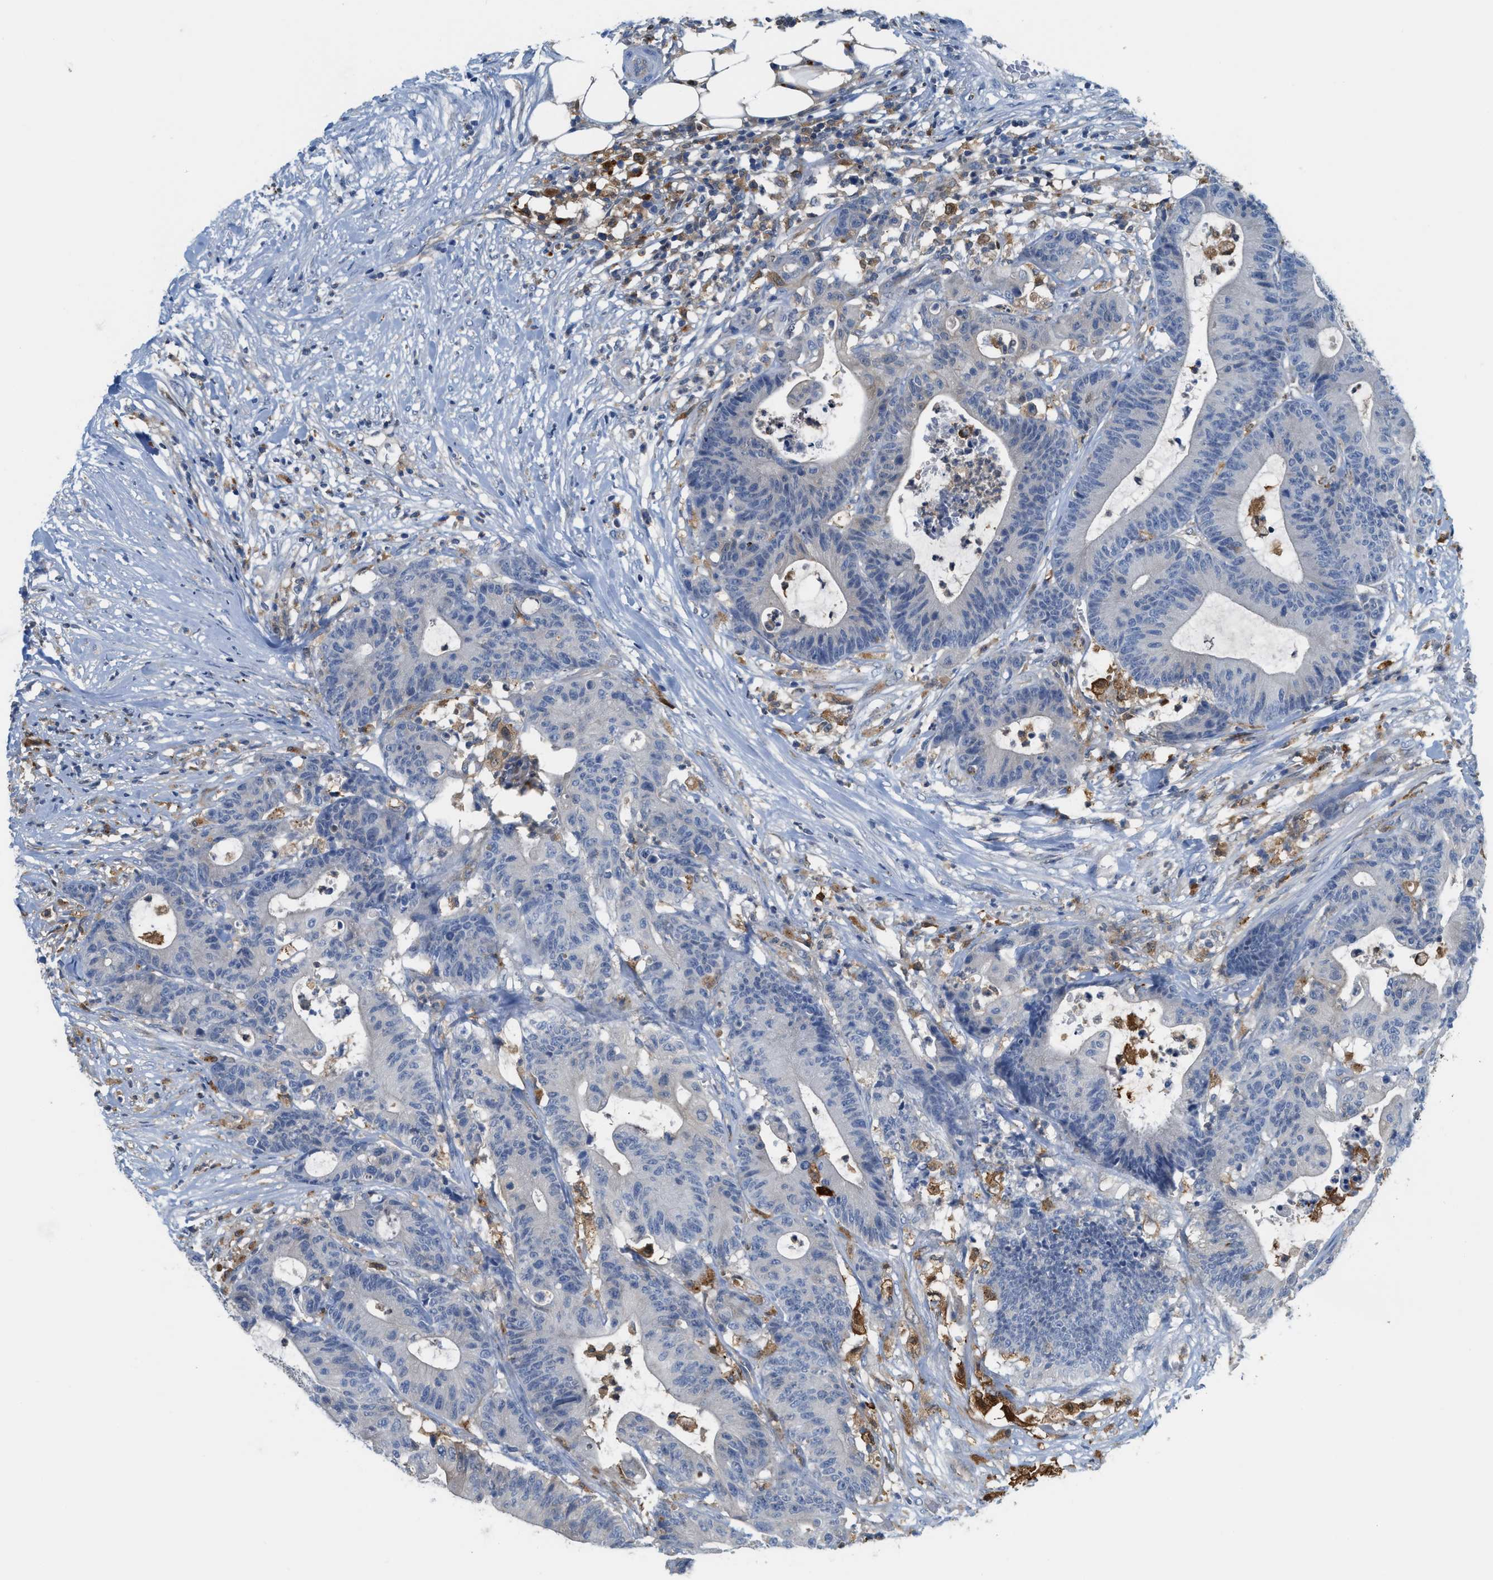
{"staining": {"intensity": "negative", "quantity": "none", "location": "none"}, "tissue": "colorectal cancer", "cell_type": "Tumor cells", "image_type": "cancer", "snomed": [{"axis": "morphology", "description": "Adenocarcinoma, NOS"}, {"axis": "topography", "description": "Colon"}], "caption": "Immunohistochemical staining of colorectal cancer reveals no significant positivity in tumor cells.", "gene": "CSTB", "patient": {"sex": "female", "age": 84}}